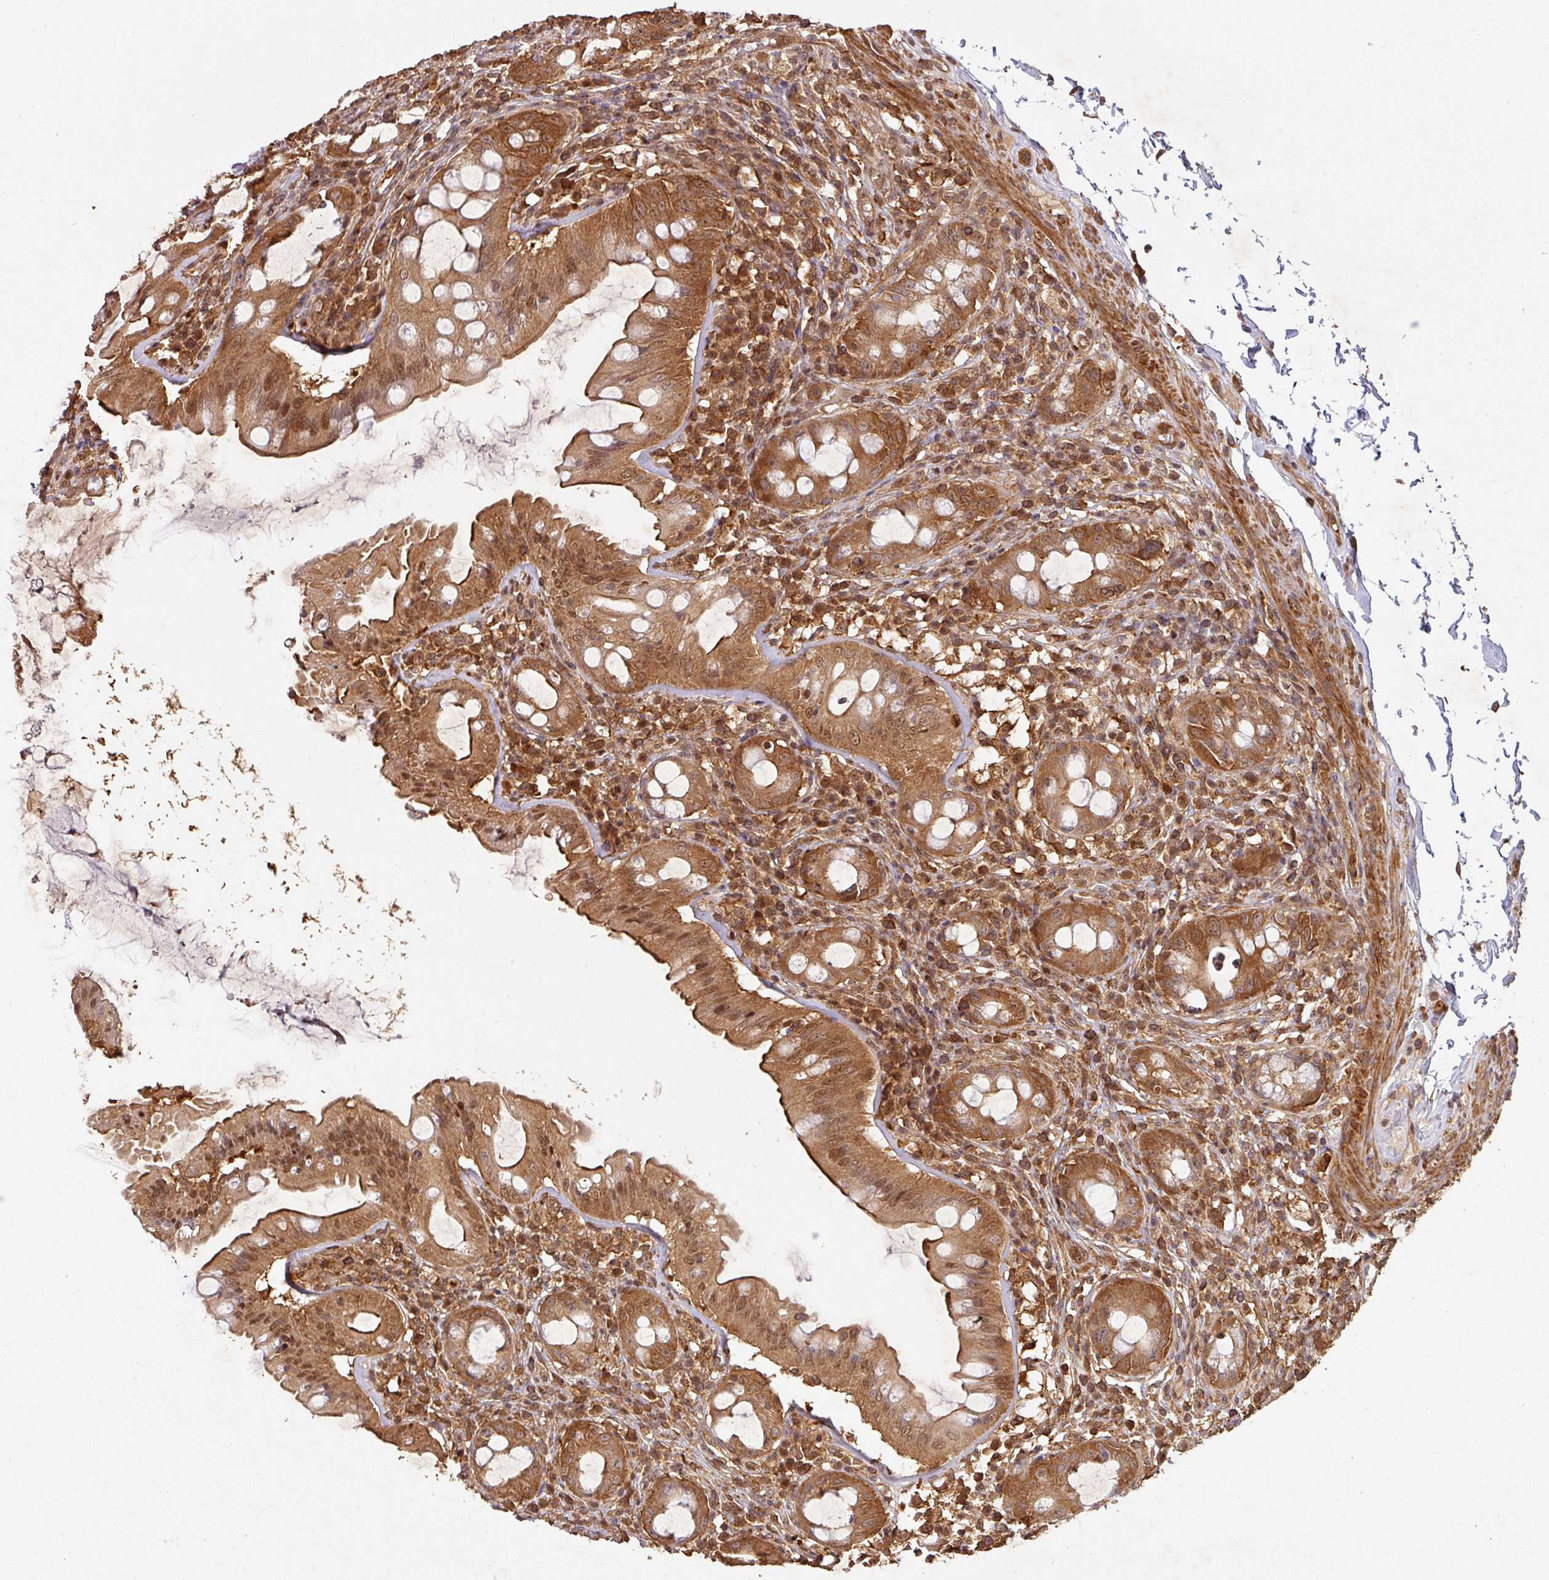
{"staining": {"intensity": "strong", "quantity": ">75%", "location": "cytoplasmic/membranous,nuclear"}, "tissue": "rectum", "cell_type": "Glandular cells", "image_type": "normal", "snomed": [{"axis": "morphology", "description": "Normal tissue, NOS"}, {"axis": "topography", "description": "Rectum"}], "caption": "IHC (DAB) staining of benign rectum reveals strong cytoplasmic/membranous,nuclear protein staining in about >75% of glandular cells. (DAB (3,3'-diaminobenzidine) = brown stain, brightfield microscopy at high magnification).", "gene": "ZNF322", "patient": {"sex": "female", "age": 57}}